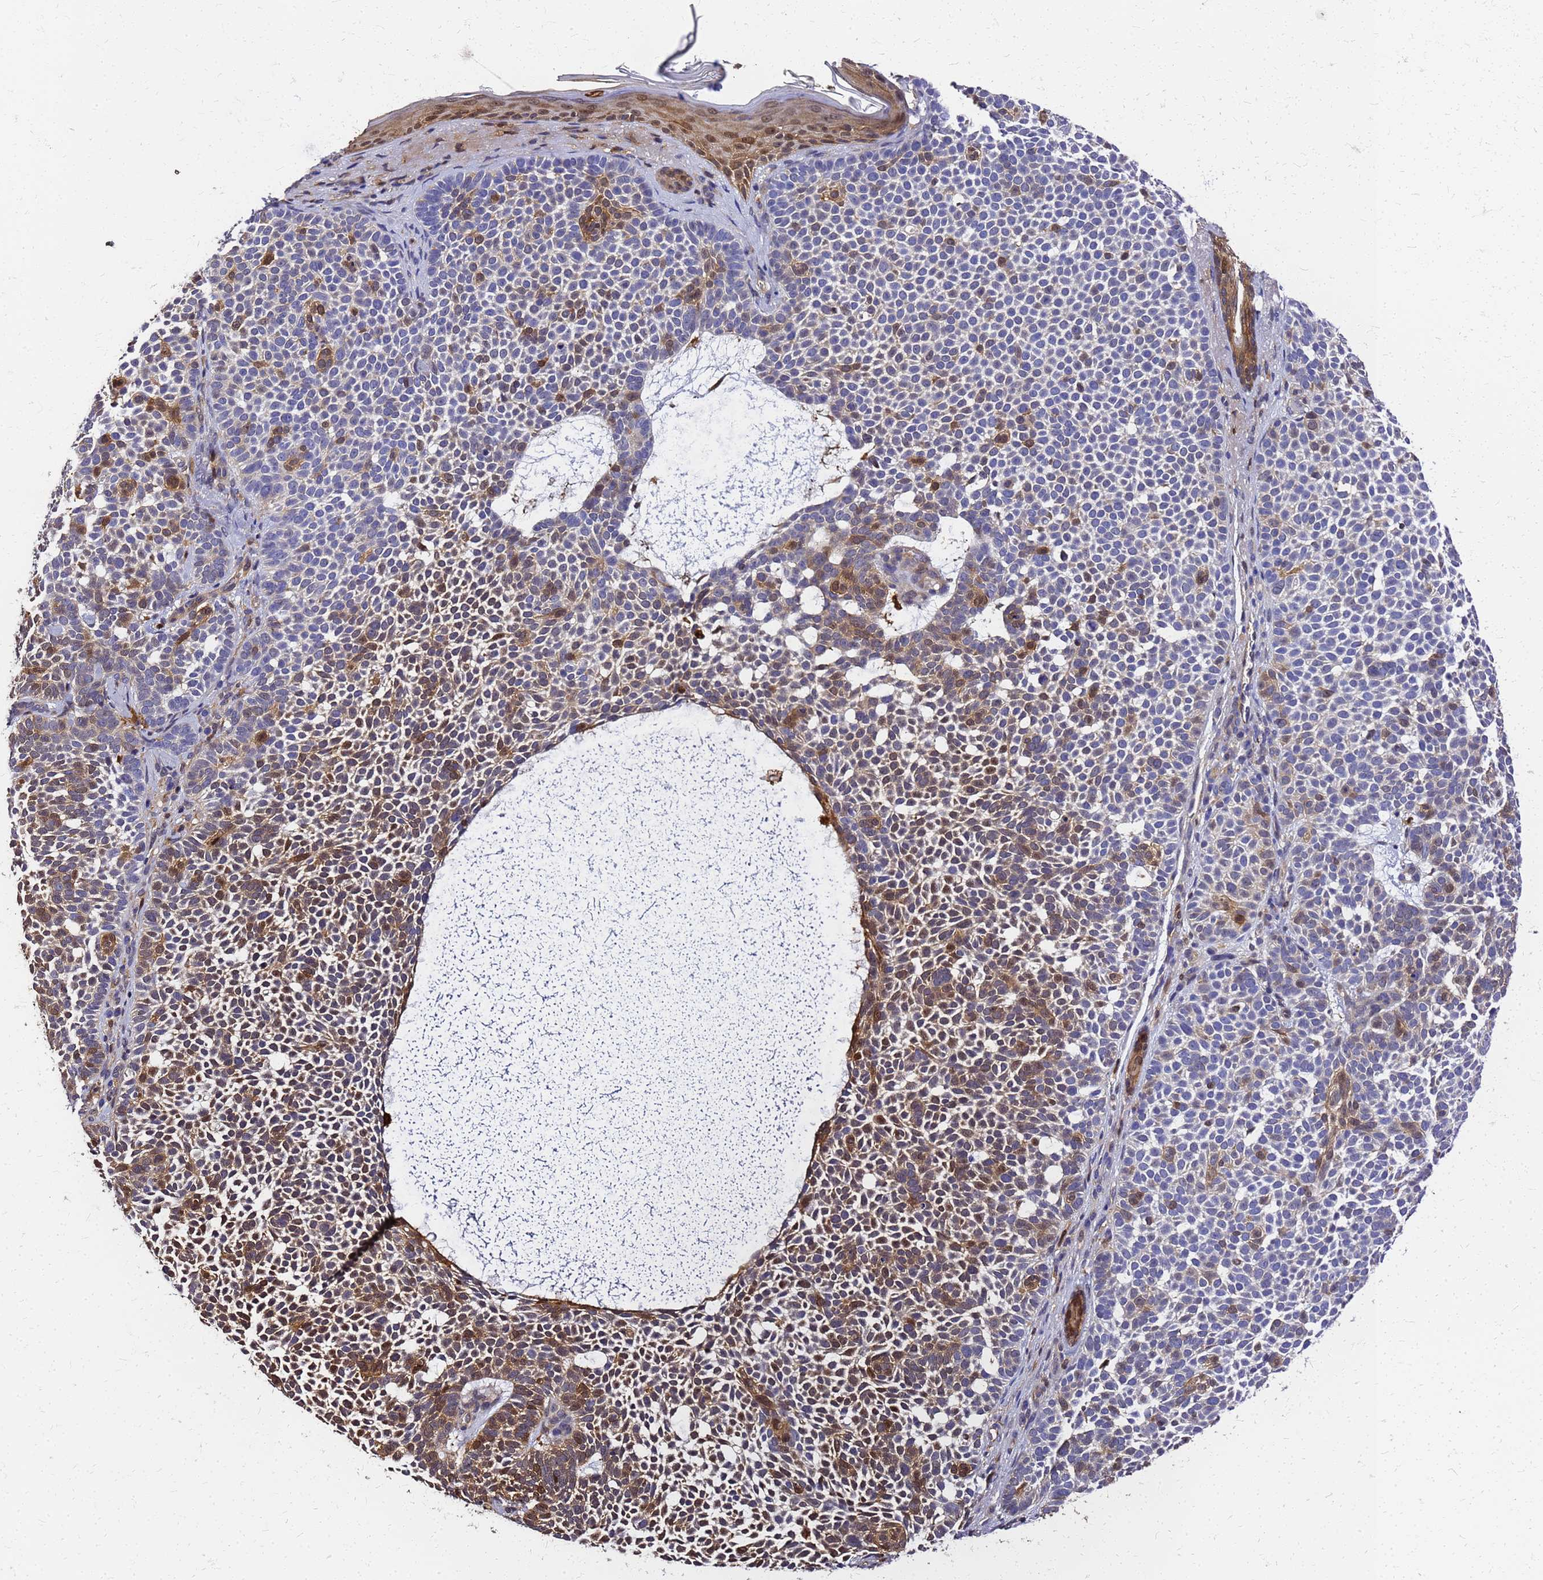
{"staining": {"intensity": "moderate", "quantity": "25%-75%", "location": "cytoplasmic/membranous,nuclear"}, "tissue": "skin cancer", "cell_type": "Tumor cells", "image_type": "cancer", "snomed": [{"axis": "morphology", "description": "Basal cell carcinoma"}, {"axis": "topography", "description": "Skin"}], "caption": "Skin cancer (basal cell carcinoma) stained with a brown dye shows moderate cytoplasmic/membranous and nuclear positive expression in approximately 25%-75% of tumor cells.", "gene": "S100A11", "patient": {"sex": "female", "age": 77}}